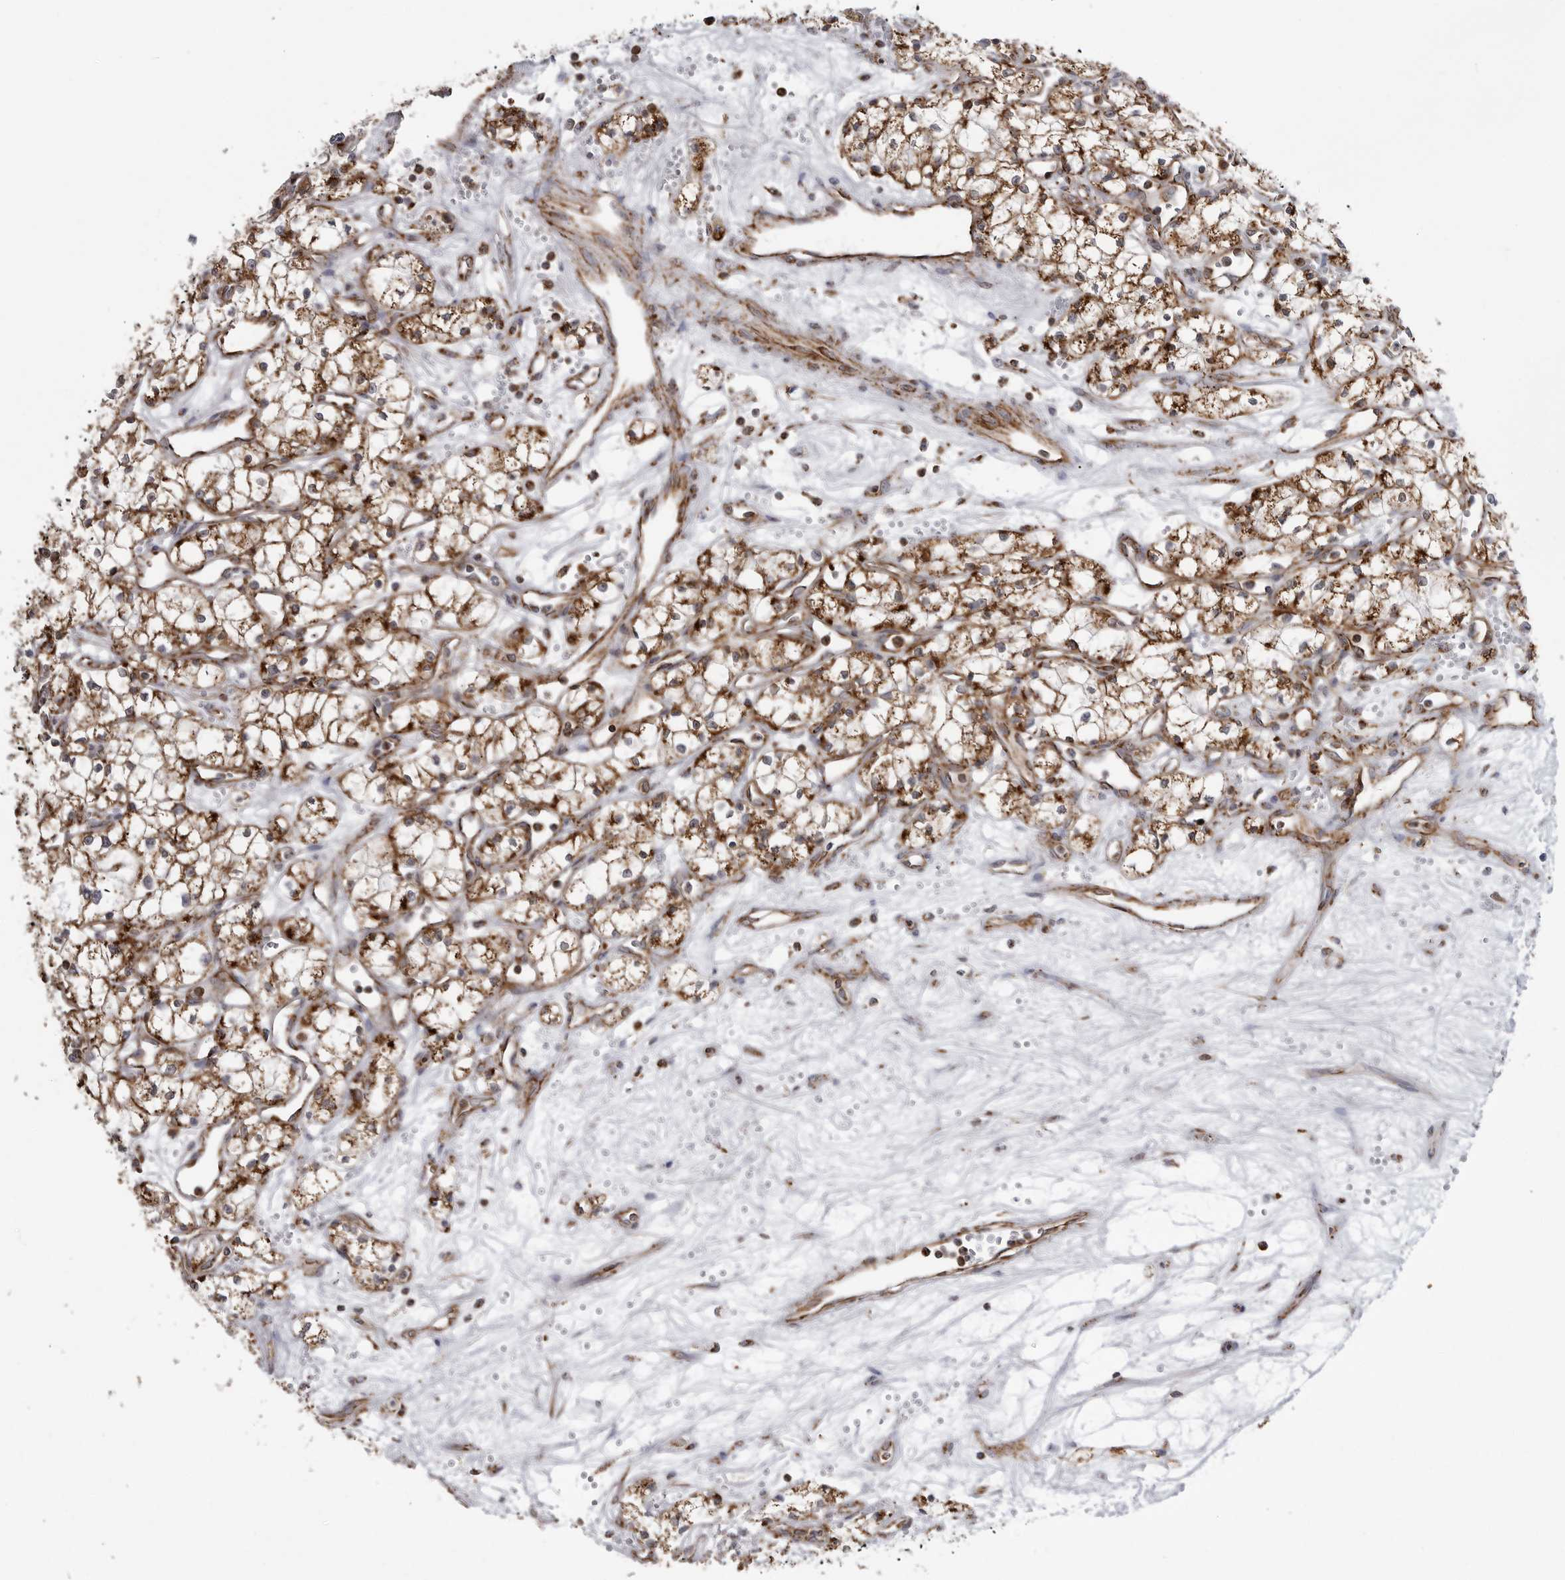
{"staining": {"intensity": "moderate", "quantity": ">75%", "location": "cytoplasmic/membranous"}, "tissue": "renal cancer", "cell_type": "Tumor cells", "image_type": "cancer", "snomed": [{"axis": "morphology", "description": "Adenocarcinoma, NOS"}, {"axis": "topography", "description": "Kidney"}], "caption": "Renal cancer stained with DAB immunohistochemistry shows medium levels of moderate cytoplasmic/membranous positivity in about >75% of tumor cells.", "gene": "FH", "patient": {"sex": "male", "age": 59}}